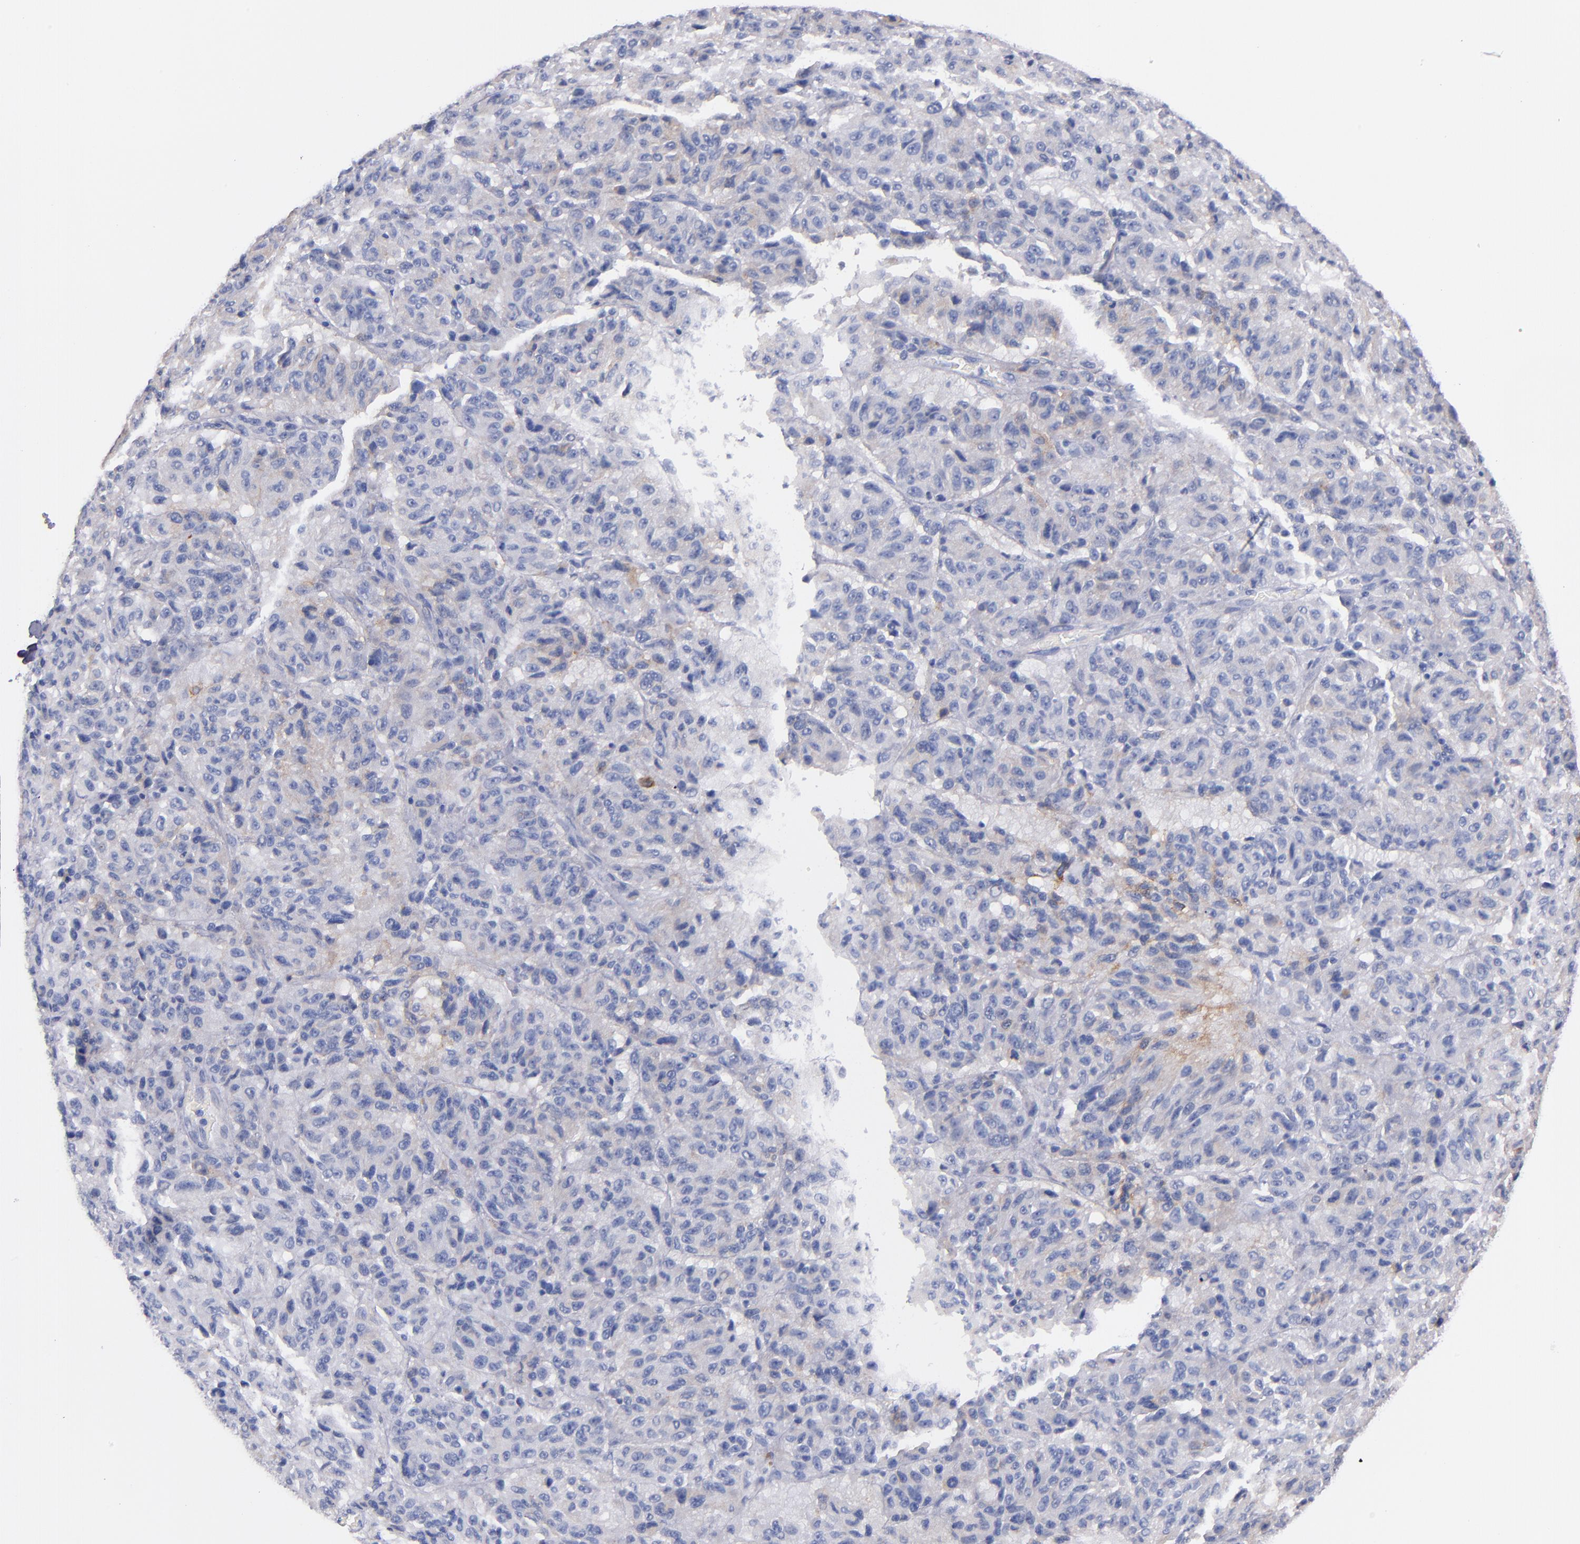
{"staining": {"intensity": "weak", "quantity": "<25%", "location": "cytoplasmic/membranous"}, "tissue": "melanoma", "cell_type": "Tumor cells", "image_type": "cancer", "snomed": [{"axis": "morphology", "description": "Malignant melanoma, Metastatic site"}, {"axis": "topography", "description": "Lung"}], "caption": "An IHC histopathology image of malignant melanoma (metastatic site) is shown. There is no staining in tumor cells of malignant melanoma (metastatic site).", "gene": "KIT", "patient": {"sex": "male", "age": 64}}